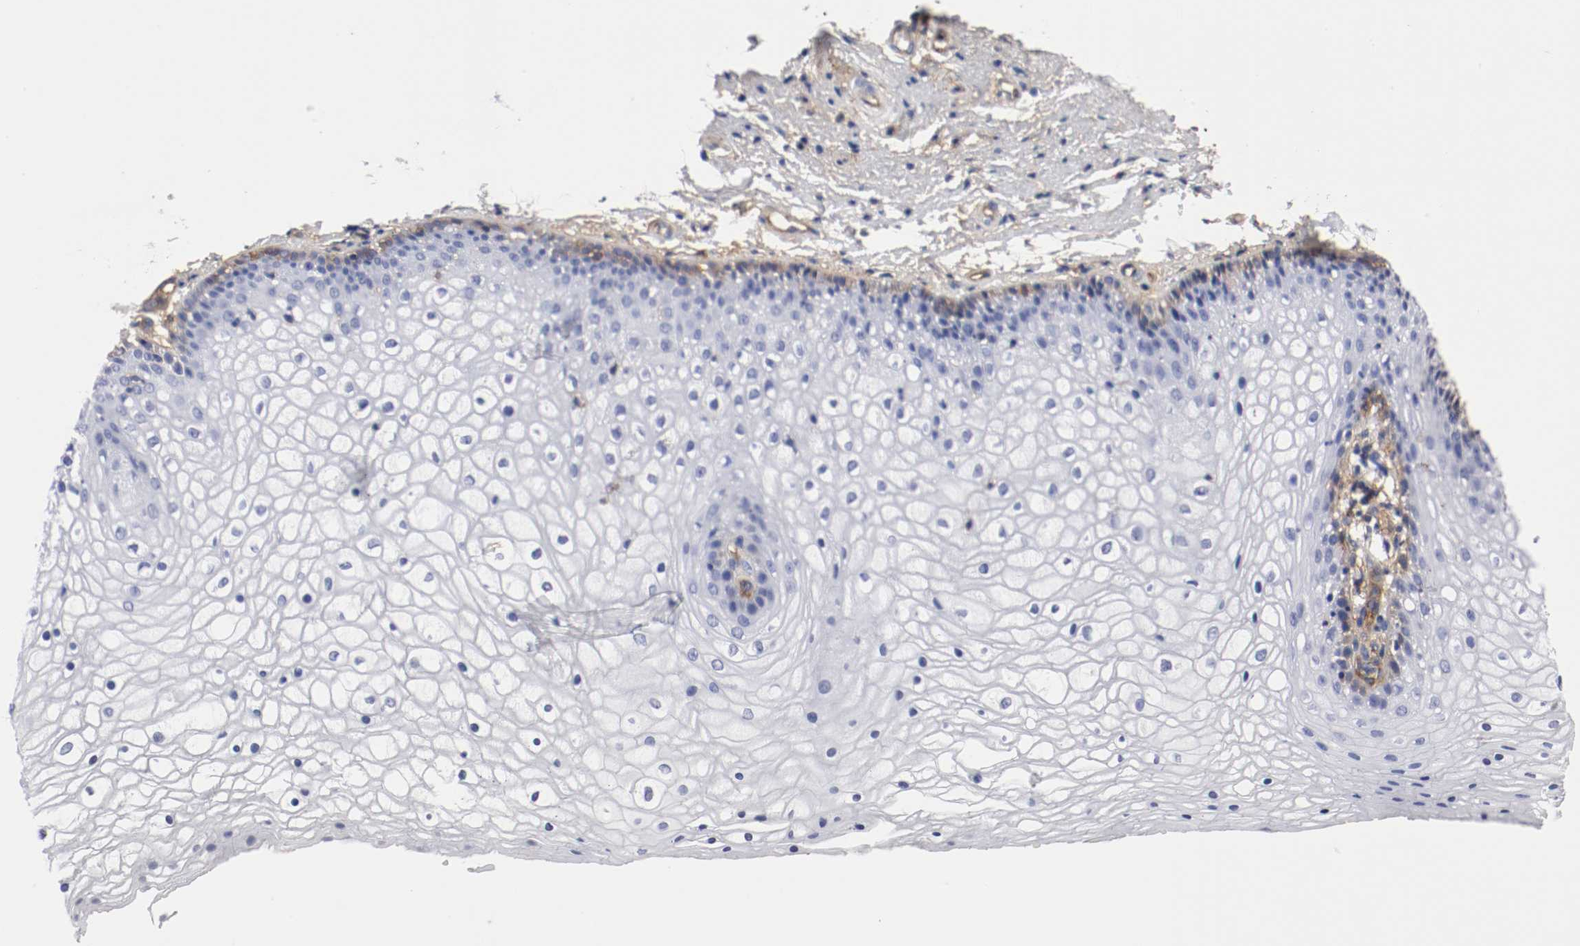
{"staining": {"intensity": "moderate", "quantity": "<25%", "location": "cytoplasmic/membranous"}, "tissue": "vagina", "cell_type": "Squamous epithelial cells", "image_type": "normal", "snomed": [{"axis": "morphology", "description": "Normal tissue, NOS"}, {"axis": "topography", "description": "Vagina"}], "caption": "Immunohistochemistry (IHC) photomicrograph of benign vagina: human vagina stained using immunohistochemistry (IHC) demonstrates low levels of moderate protein expression localized specifically in the cytoplasmic/membranous of squamous epithelial cells, appearing as a cytoplasmic/membranous brown color.", "gene": "IFITM1", "patient": {"sex": "female", "age": 34}}